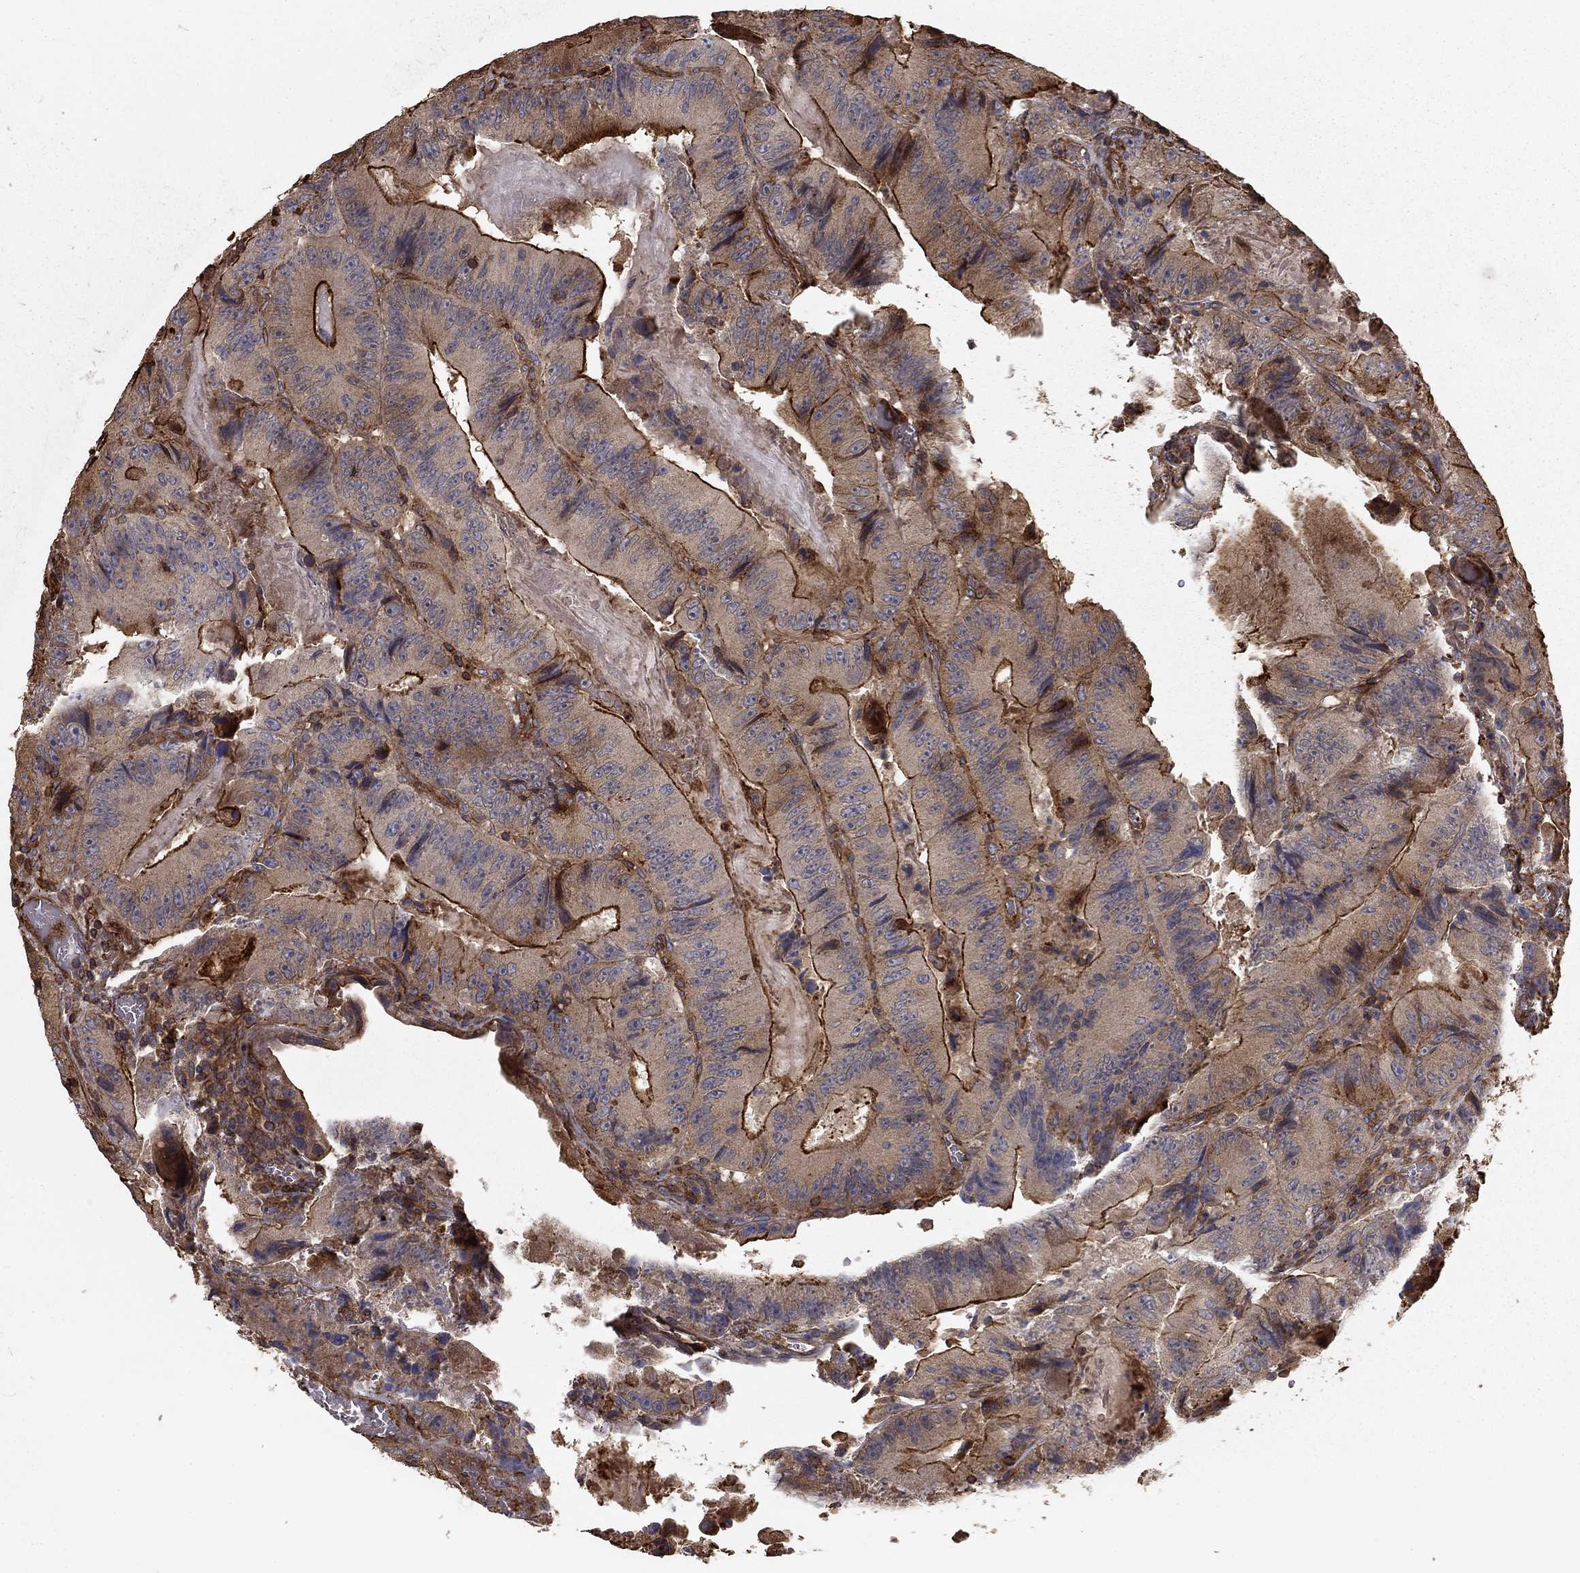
{"staining": {"intensity": "strong", "quantity": "<25%", "location": "cytoplasmic/membranous"}, "tissue": "colorectal cancer", "cell_type": "Tumor cells", "image_type": "cancer", "snomed": [{"axis": "morphology", "description": "Adenocarcinoma, NOS"}, {"axis": "topography", "description": "Colon"}], "caption": "Colorectal adenocarcinoma tissue displays strong cytoplasmic/membranous positivity in approximately <25% of tumor cells, visualized by immunohistochemistry. (Brightfield microscopy of DAB IHC at high magnification).", "gene": "HABP4", "patient": {"sex": "female", "age": 86}}